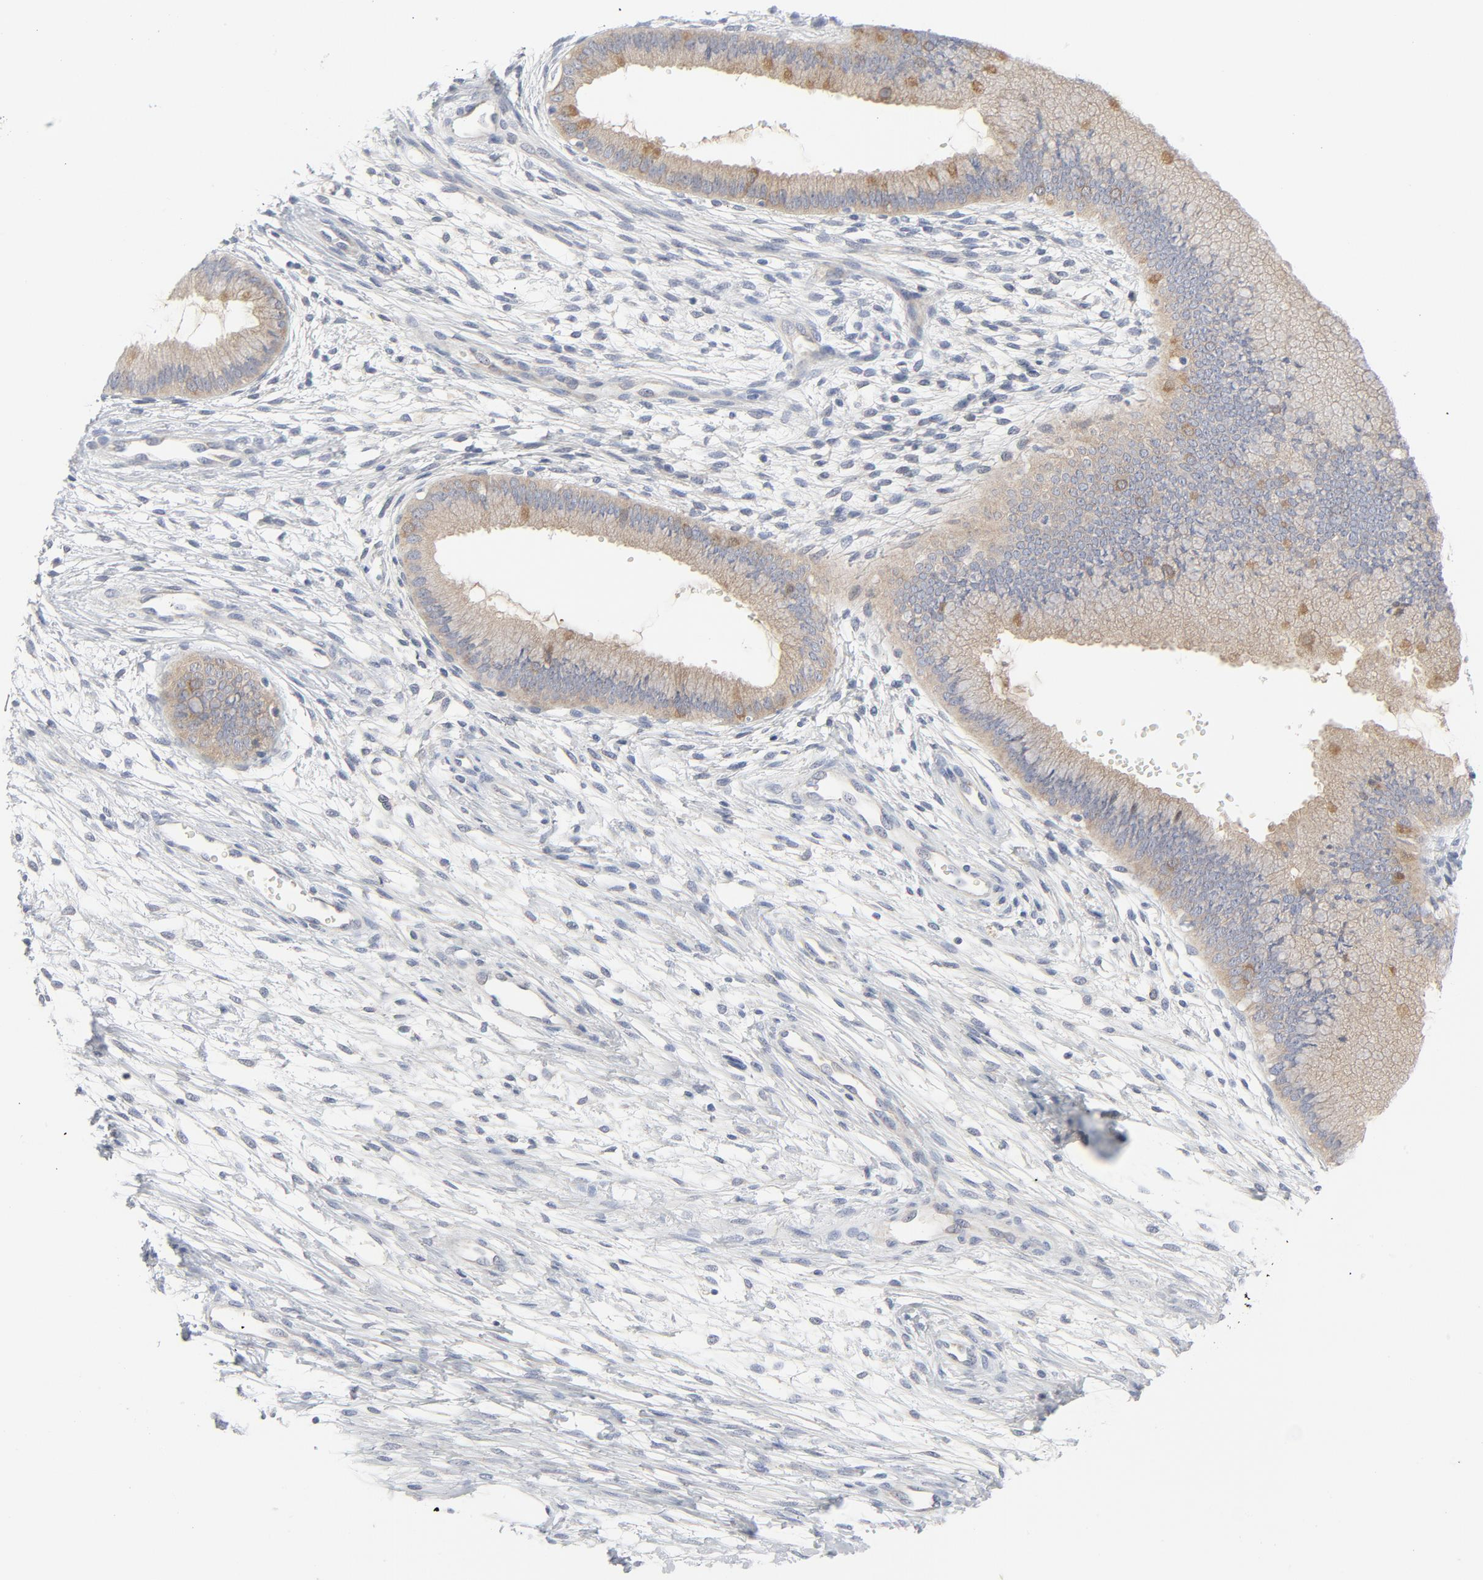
{"staining": {"intensity": "weak", "quantity": ">75%", "location": "cytoplasmic/membranous"}, "tissue": "cervix", "cell_type": "Glandular cells", "image_type": "normal", "snomed": [{"axis": "morphology", "description": "Normal tissue, NOS"}, {"axis": "topography", "description": "Cervix"}], "caption": "About >75% of glandular cells in unremarkable cervix reveal weak cytoplasmic/membranous protein expression as visualized by brown immunohistochemical staining.", "gene": "BAD", "patient": {"sex": "female", "age": 39}}